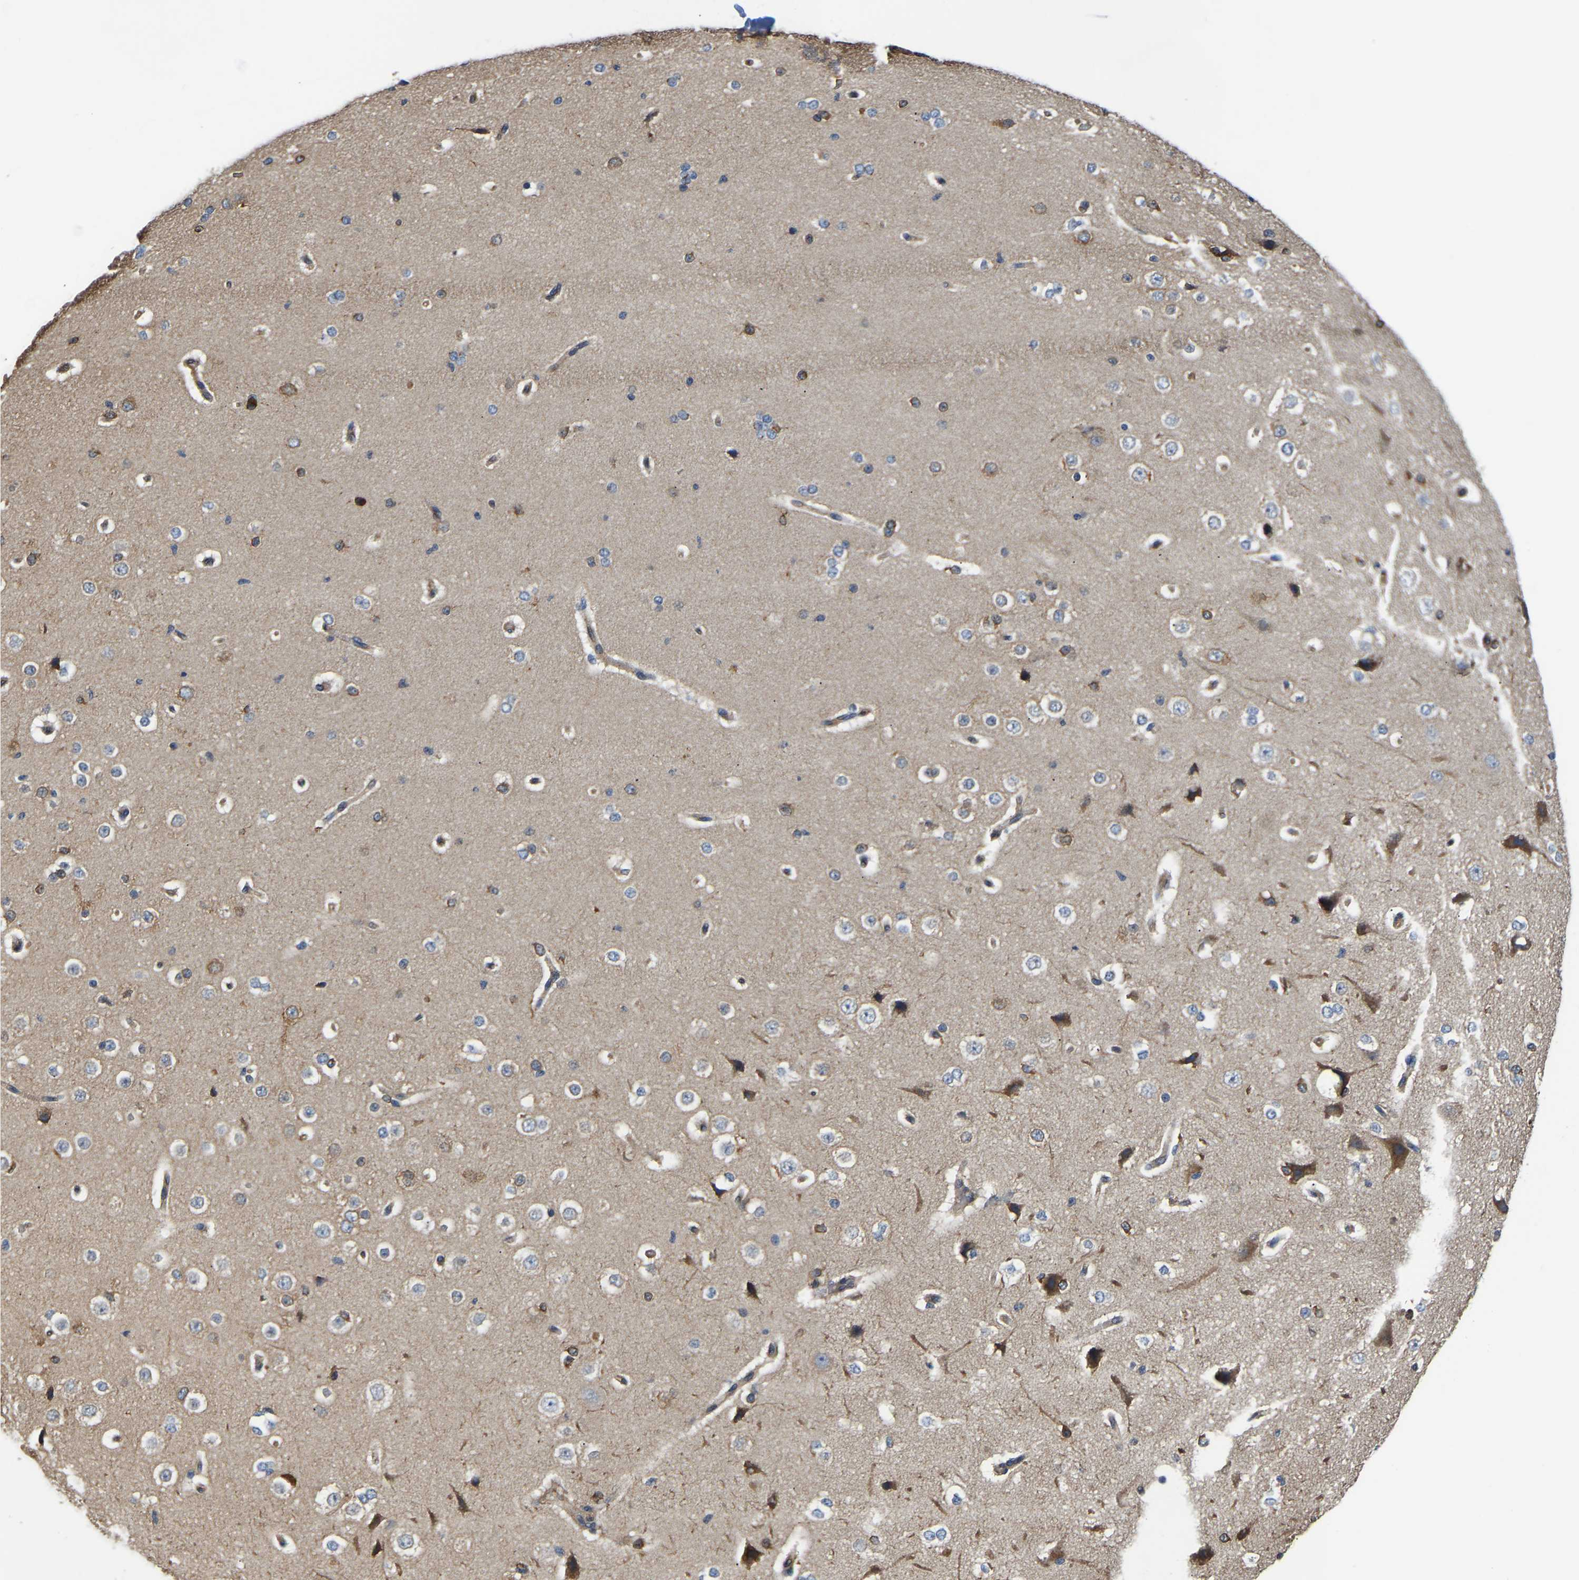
{"staining": {"intensity": "weak", "quantity": "25%-75%", "location": "cytoplasmic/membranous"}, "tissue": "cerebral cortex", "cell_type": "Endothelial cells", "image_type": "normal", "snomed": [{"axis": "morphology", "description": "Normal tissue, NOS"}, {"axis": "morphology", "description": "Developmental malformation"}, {"axis": "topography", "description": "Cerebral cortex"}], "caption": "Weak cytoplasmic/membranous expression for a protein is identified in about 25%-75% of endothelial cells of benign cerebral cortex using immunohistochemistry (IHC).", "gene": "ARL6IP5", "patient": {"sex": "female", "age": 30}}